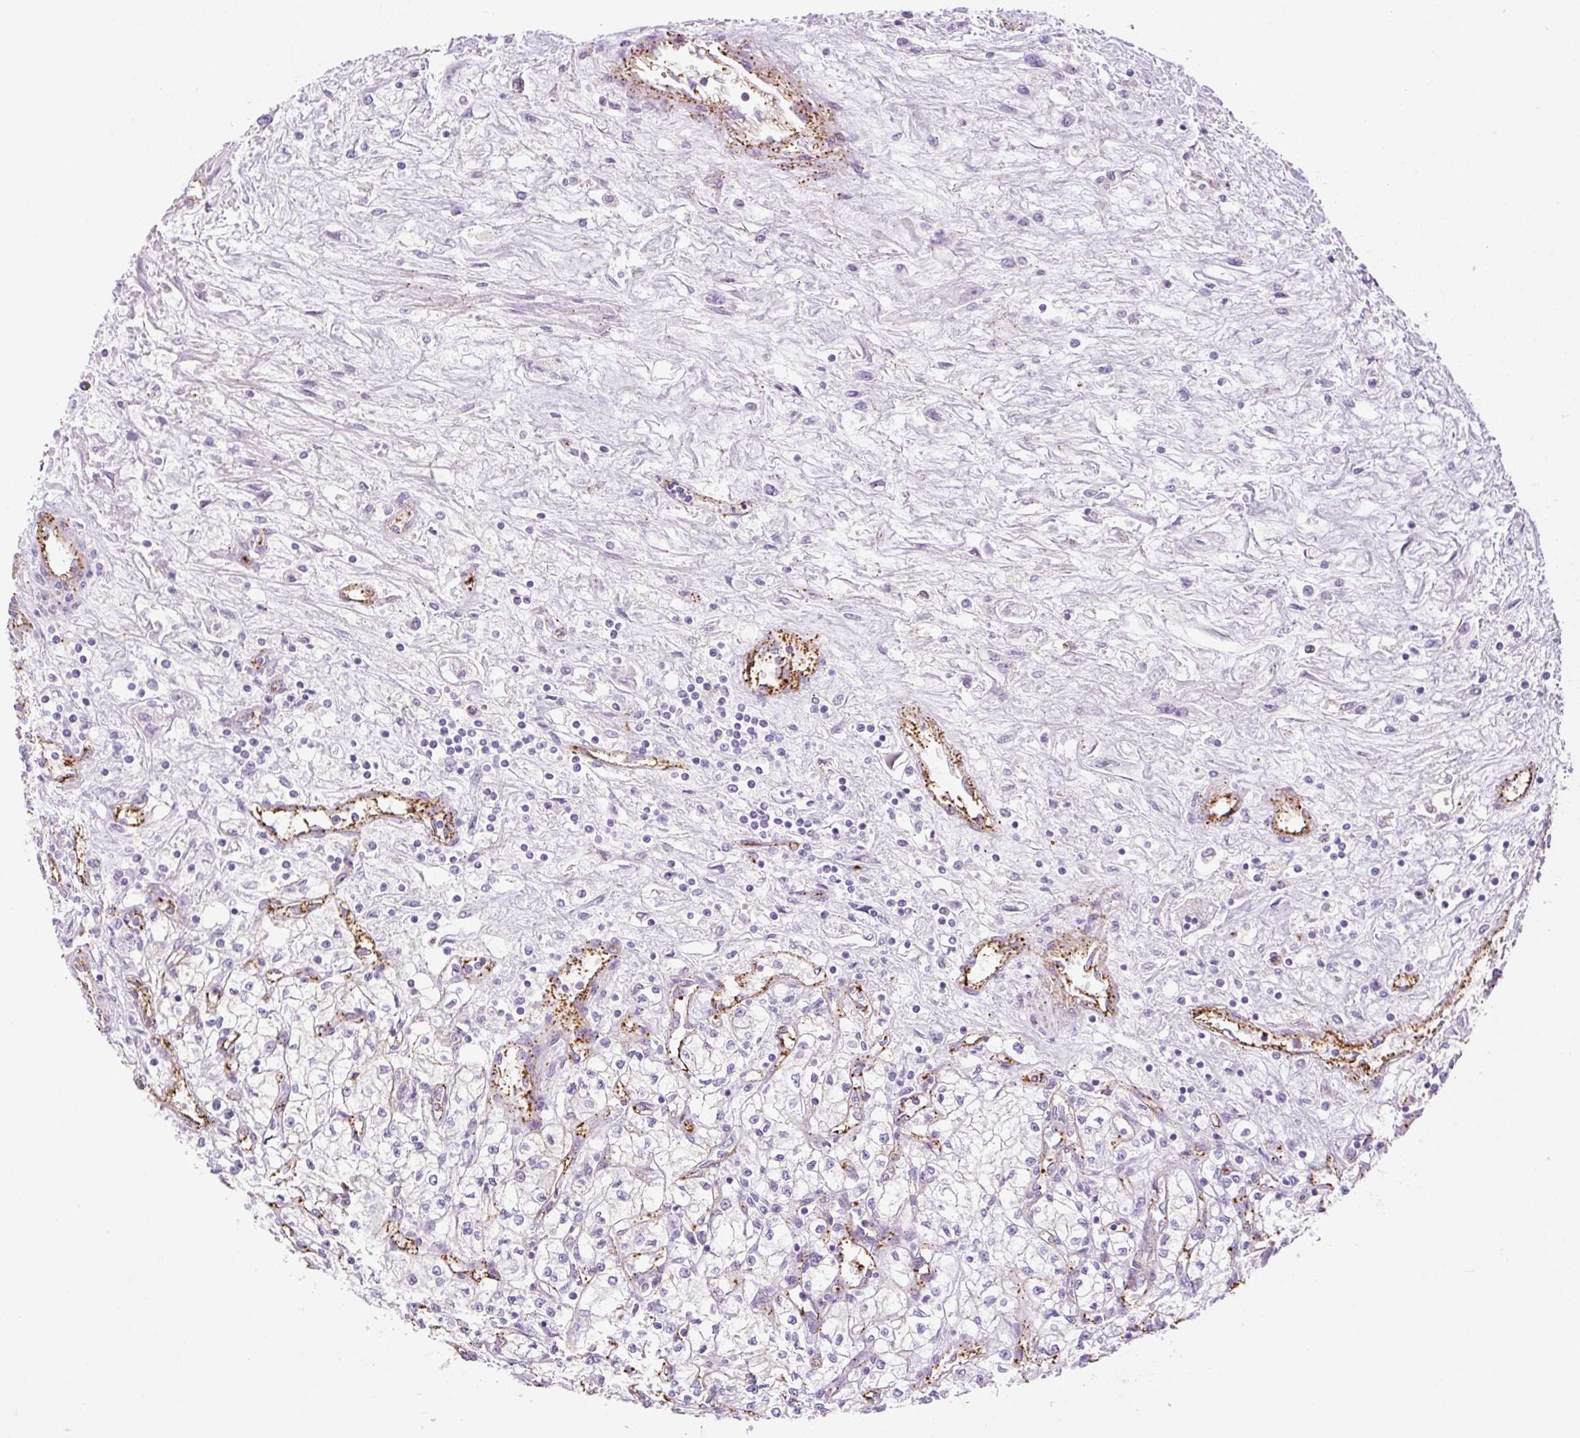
{"staining": {"intensity": "negative", "quantity": "none", "location": "none"}, "tissue": "renal cancer", "cell_type": "Tumor cells", "image_type": "cancer", "snomed": [{"axis": "morphology", "description": "Adenocarcinoma, NOS"}, {"axis": "topography", "description": "Kidney"}], "caption": "IHC histopathology image of neoplastic tissue: human renal cancer stained with DAB exhibits no significant protein staining in tumor cells.", "gene": "EHD3", "patient": {"sex": "male", "age": 59}}